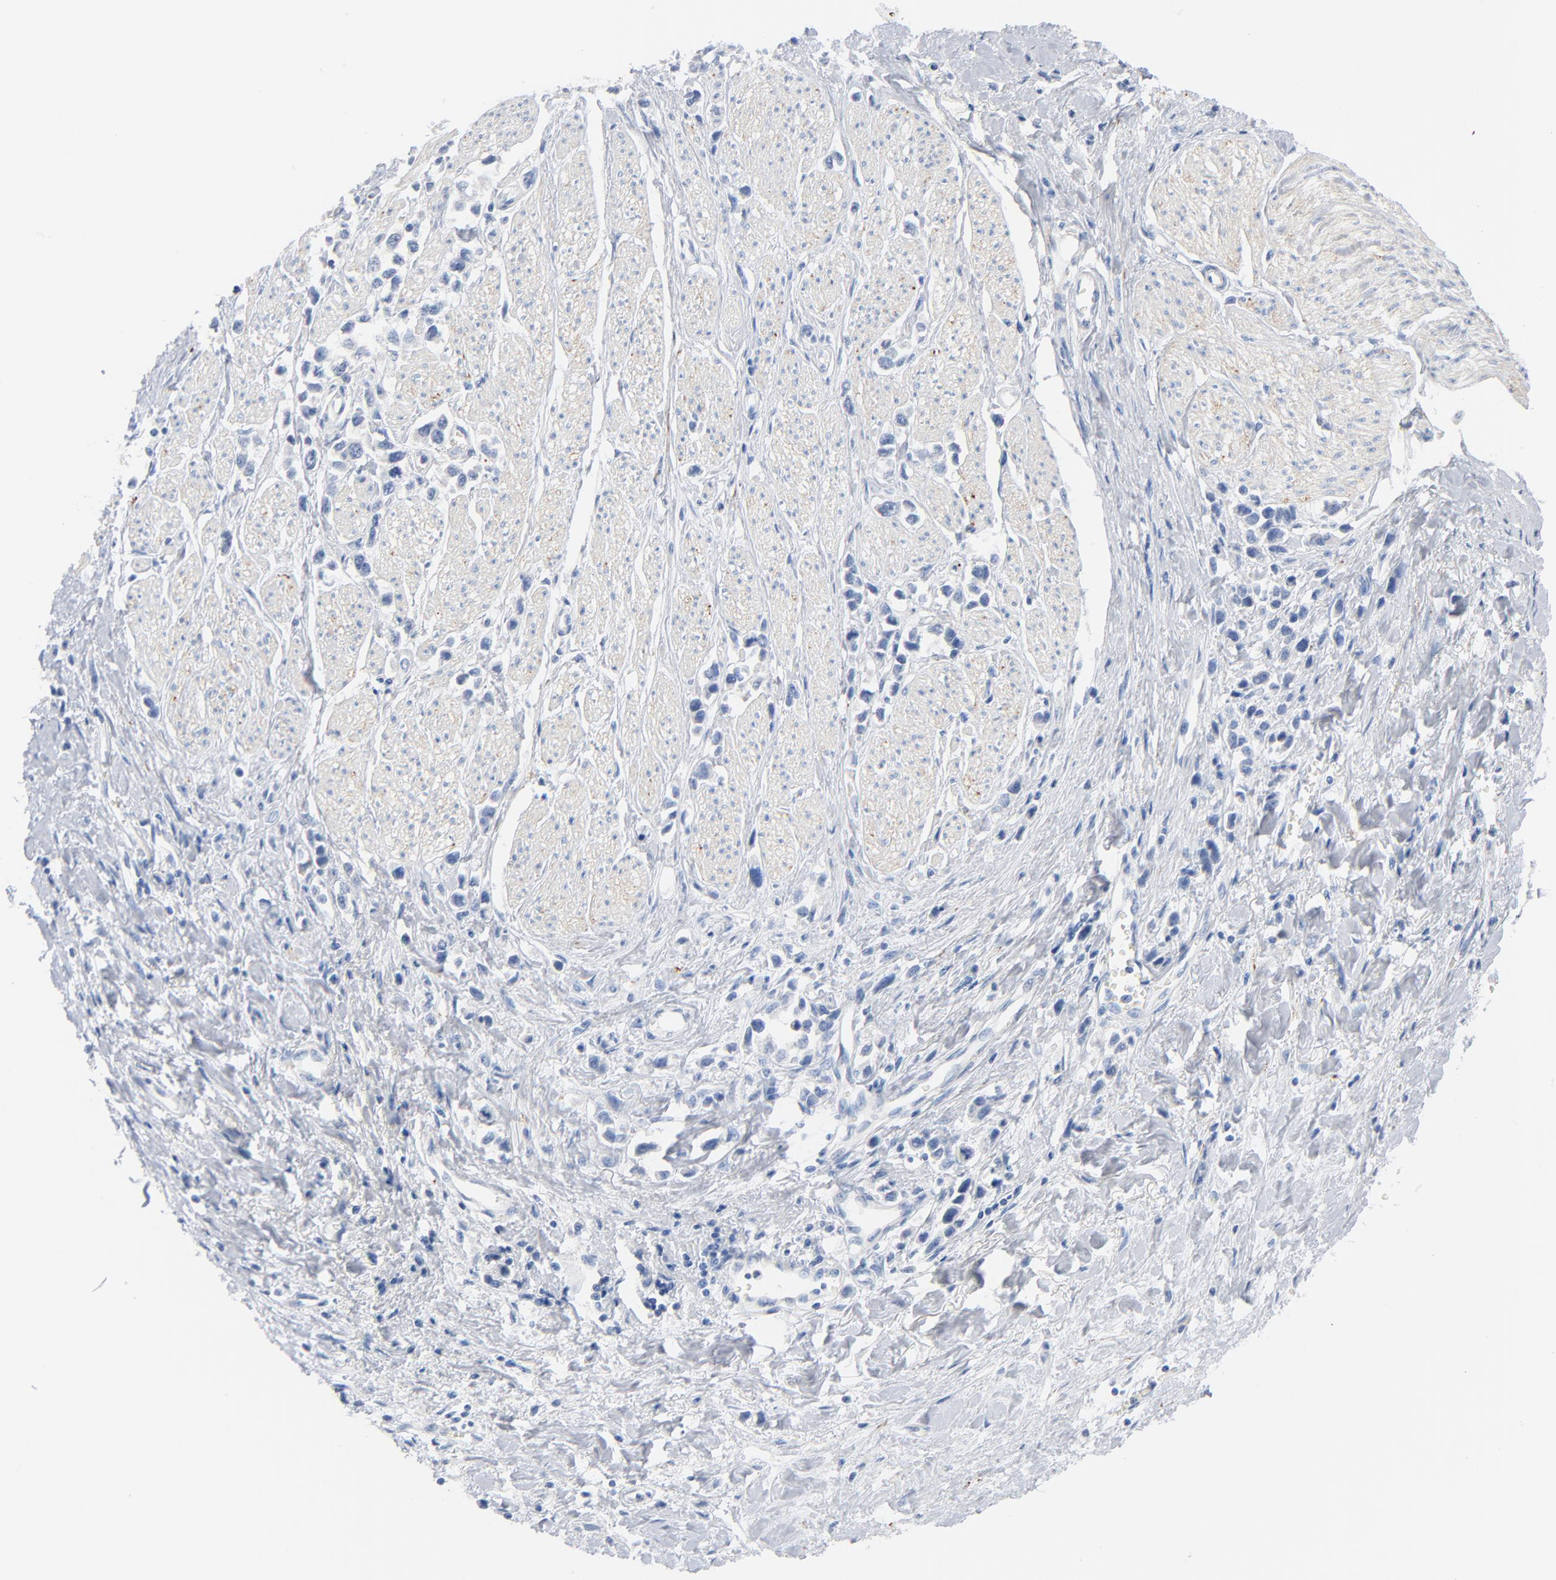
{"staining": {"intensity": "negative", "quantity": "none", "location": "none"}, "tissue": "stomach cancer", "cell_type": "Tumor cells", "image_type": "cancer", "snomed": [{"axis": "morphology", "description": "Adenocarcinoma, NOS"}, {"axis": "topography", "description": "Stomach, upper"}], "caption": "The immunohistochemistry (IHC) photomicrograph has no significant expression in tumor cells of stomach cancer (adenocarcinoma) tissue. The staining was performed using DAB (3,3'-diaminobenzidine) to visualize the protein expression in brown, while the nuclei were stained in blue with hematoxylin (Magnification: 20x).", "gene": "IFT43", "patient": {"sex": "male", "age": 76}}